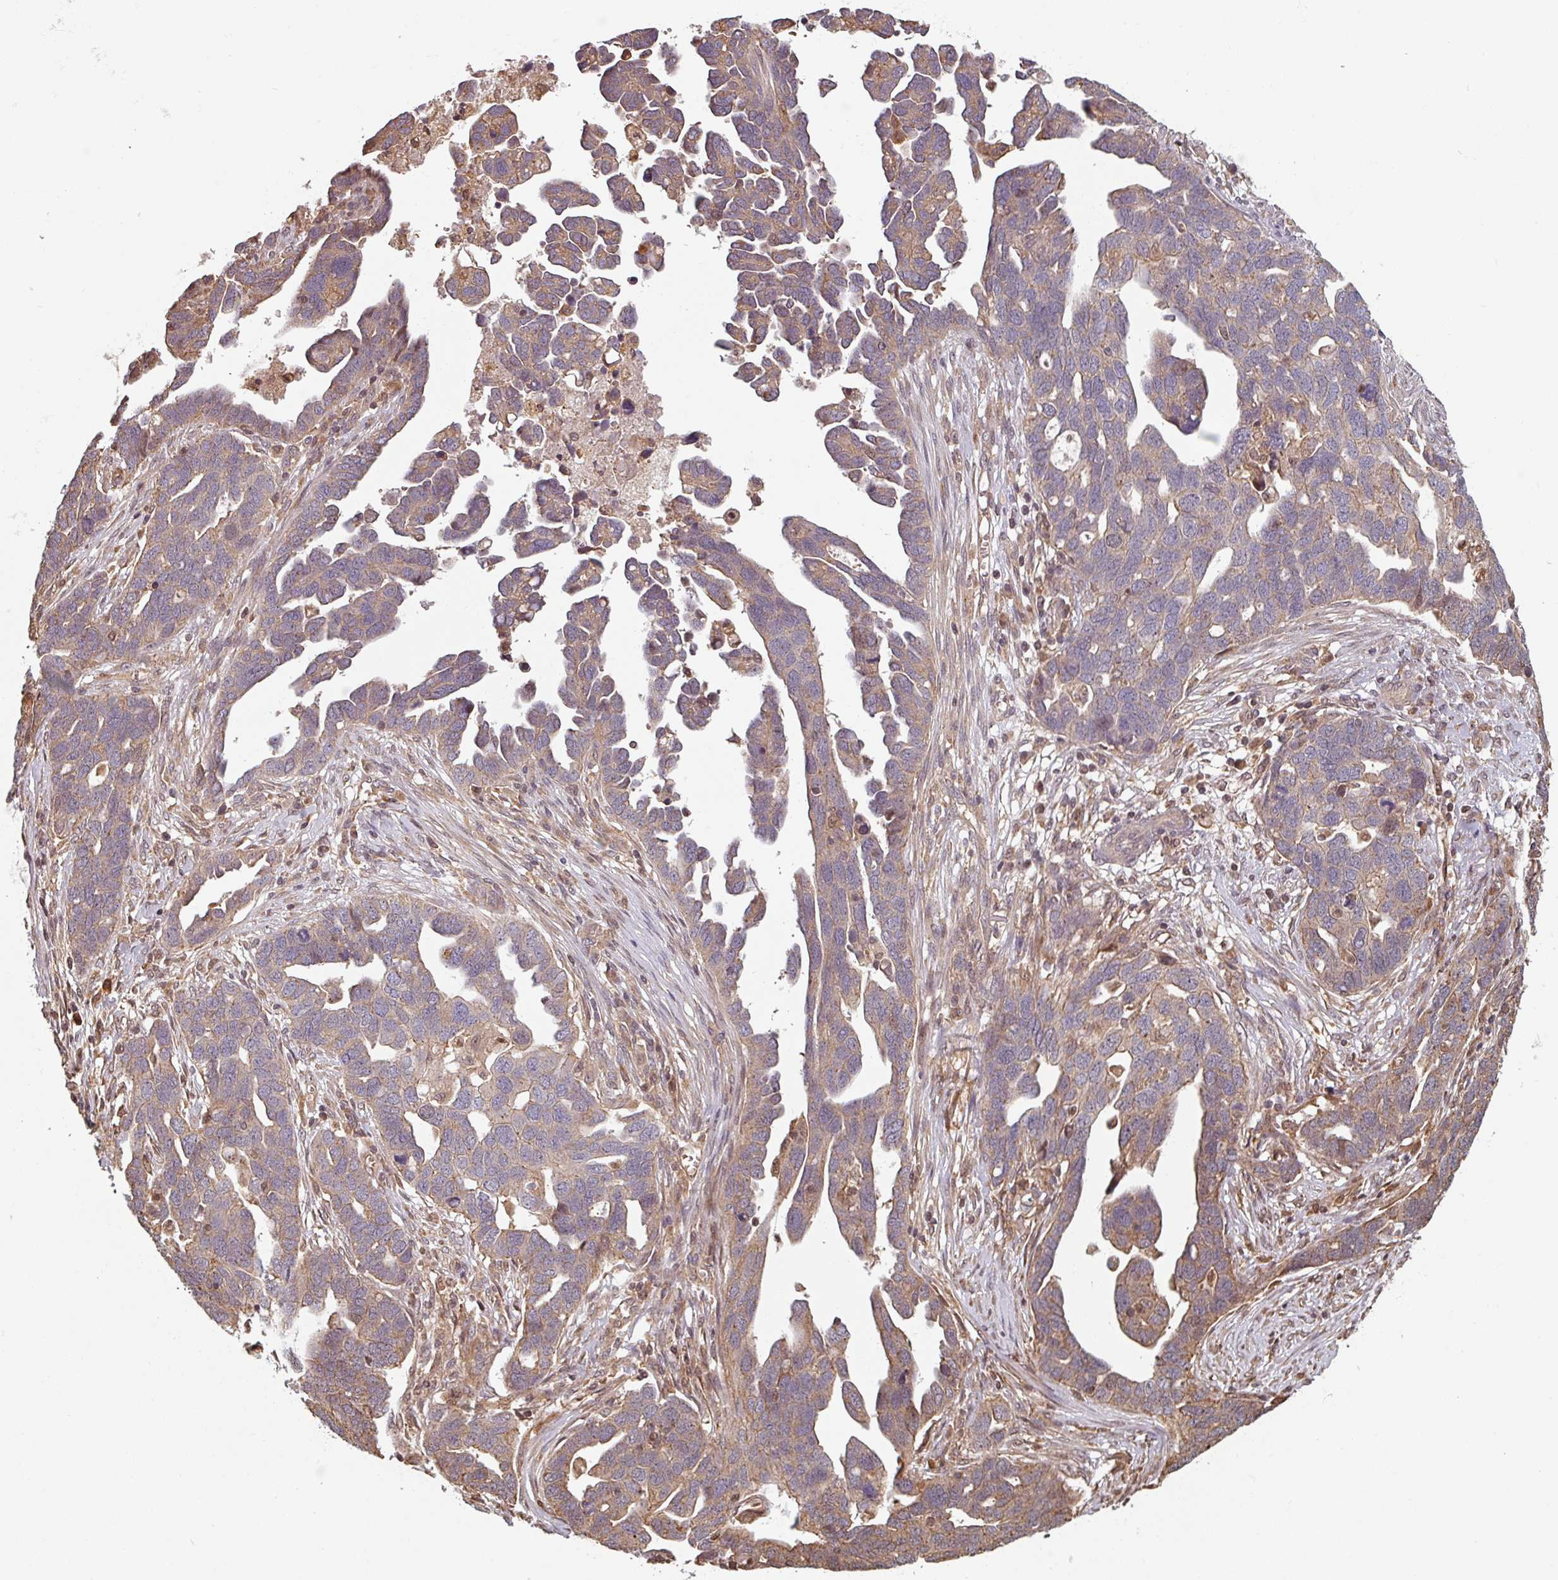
{"staining": {"intensity": "weak", "quantity": "25%-75%", "location": "cytoplasmic/membranous"}, "tissue": "ovarian cancer", "cell_type": "Tumor cells", "image_type": "cancer", "snomed": [{"axis": "morphology", "description": "Cystadenocarcinoma, serous, NOS"}, {"axis": "topography", "description": "Ovary"}], "caption": "A high-resolution micrograph shows IHC staining of serous cystadenocarcinoma (ovarian), which exhibits weak cytoplasmic/membranous positivity in approximately 25%-75% of tumor cells. The staining was performed using DAB (3,3'-diaminobenzidine) to visualize the protein expression in brown, while the nuclei were stained in blue with hematoxylin (Magnification: 20x).", "gene": "EID1", "patient": {"sex": "female", "age": 54}}